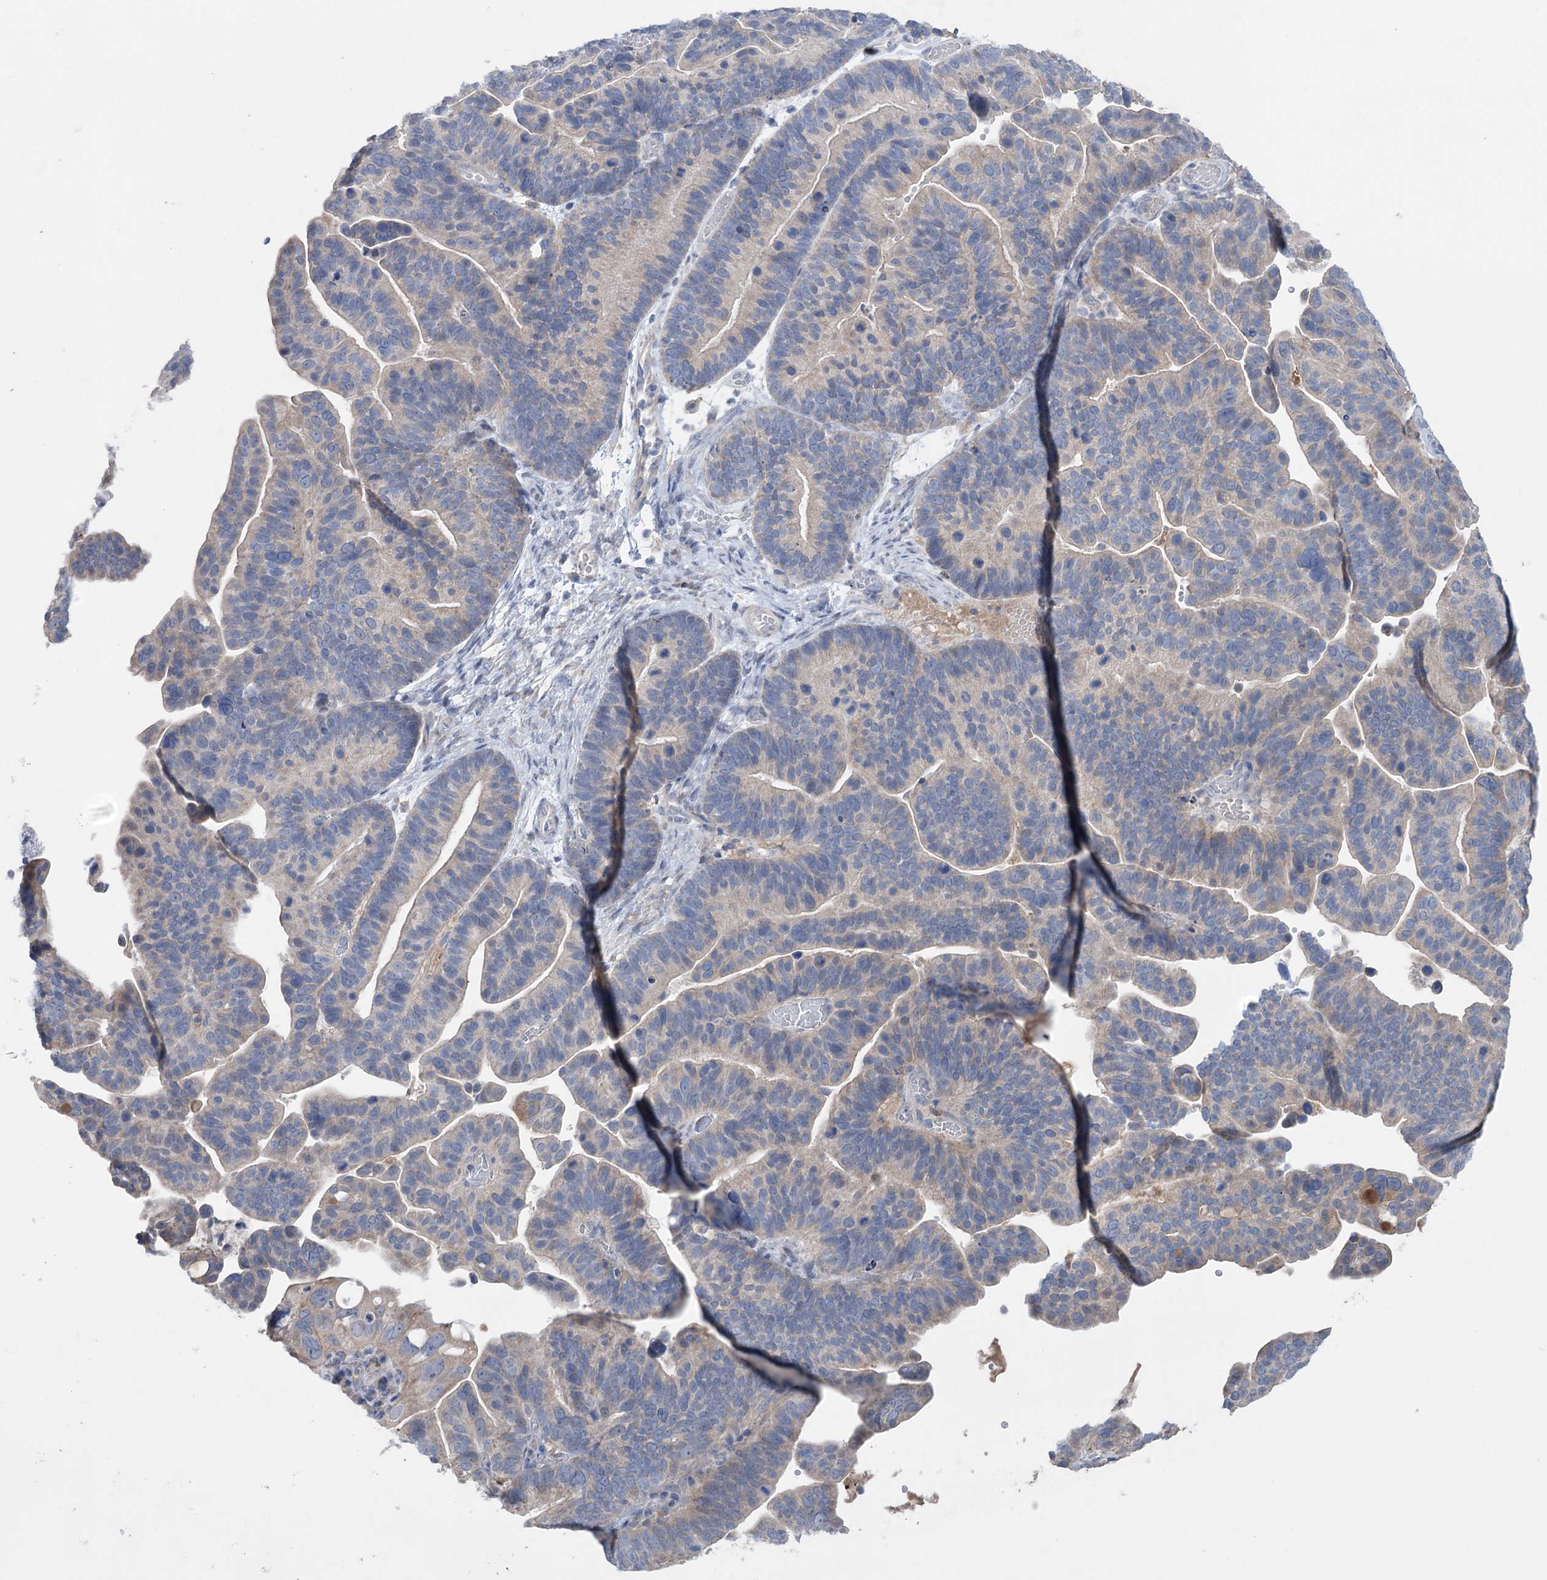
{"staining": {"intensity": "weak", "quantity": "<25%", "location": "cytoplasmic/membranous"}, "tissue": "ovarian cancer", "cell_type": "Tumor cells", "image_type": "cancer", "snomed": [{"axis": "morphology", "description": "Cystadenocarcinoma, serous, NOS"}, {"axis": "topography", "description": "Ovary"}], "caption": "High magnification brightfield microscopy of ovarian cancer stained with DAB (brown) and counterstained with hematoxylin (blue): tumor cells show no significant positivity. (IHC, brightfield microscopy, high magnification).", "gene": "MTCH2", "patient": {"sex": "female", "age": 56}}